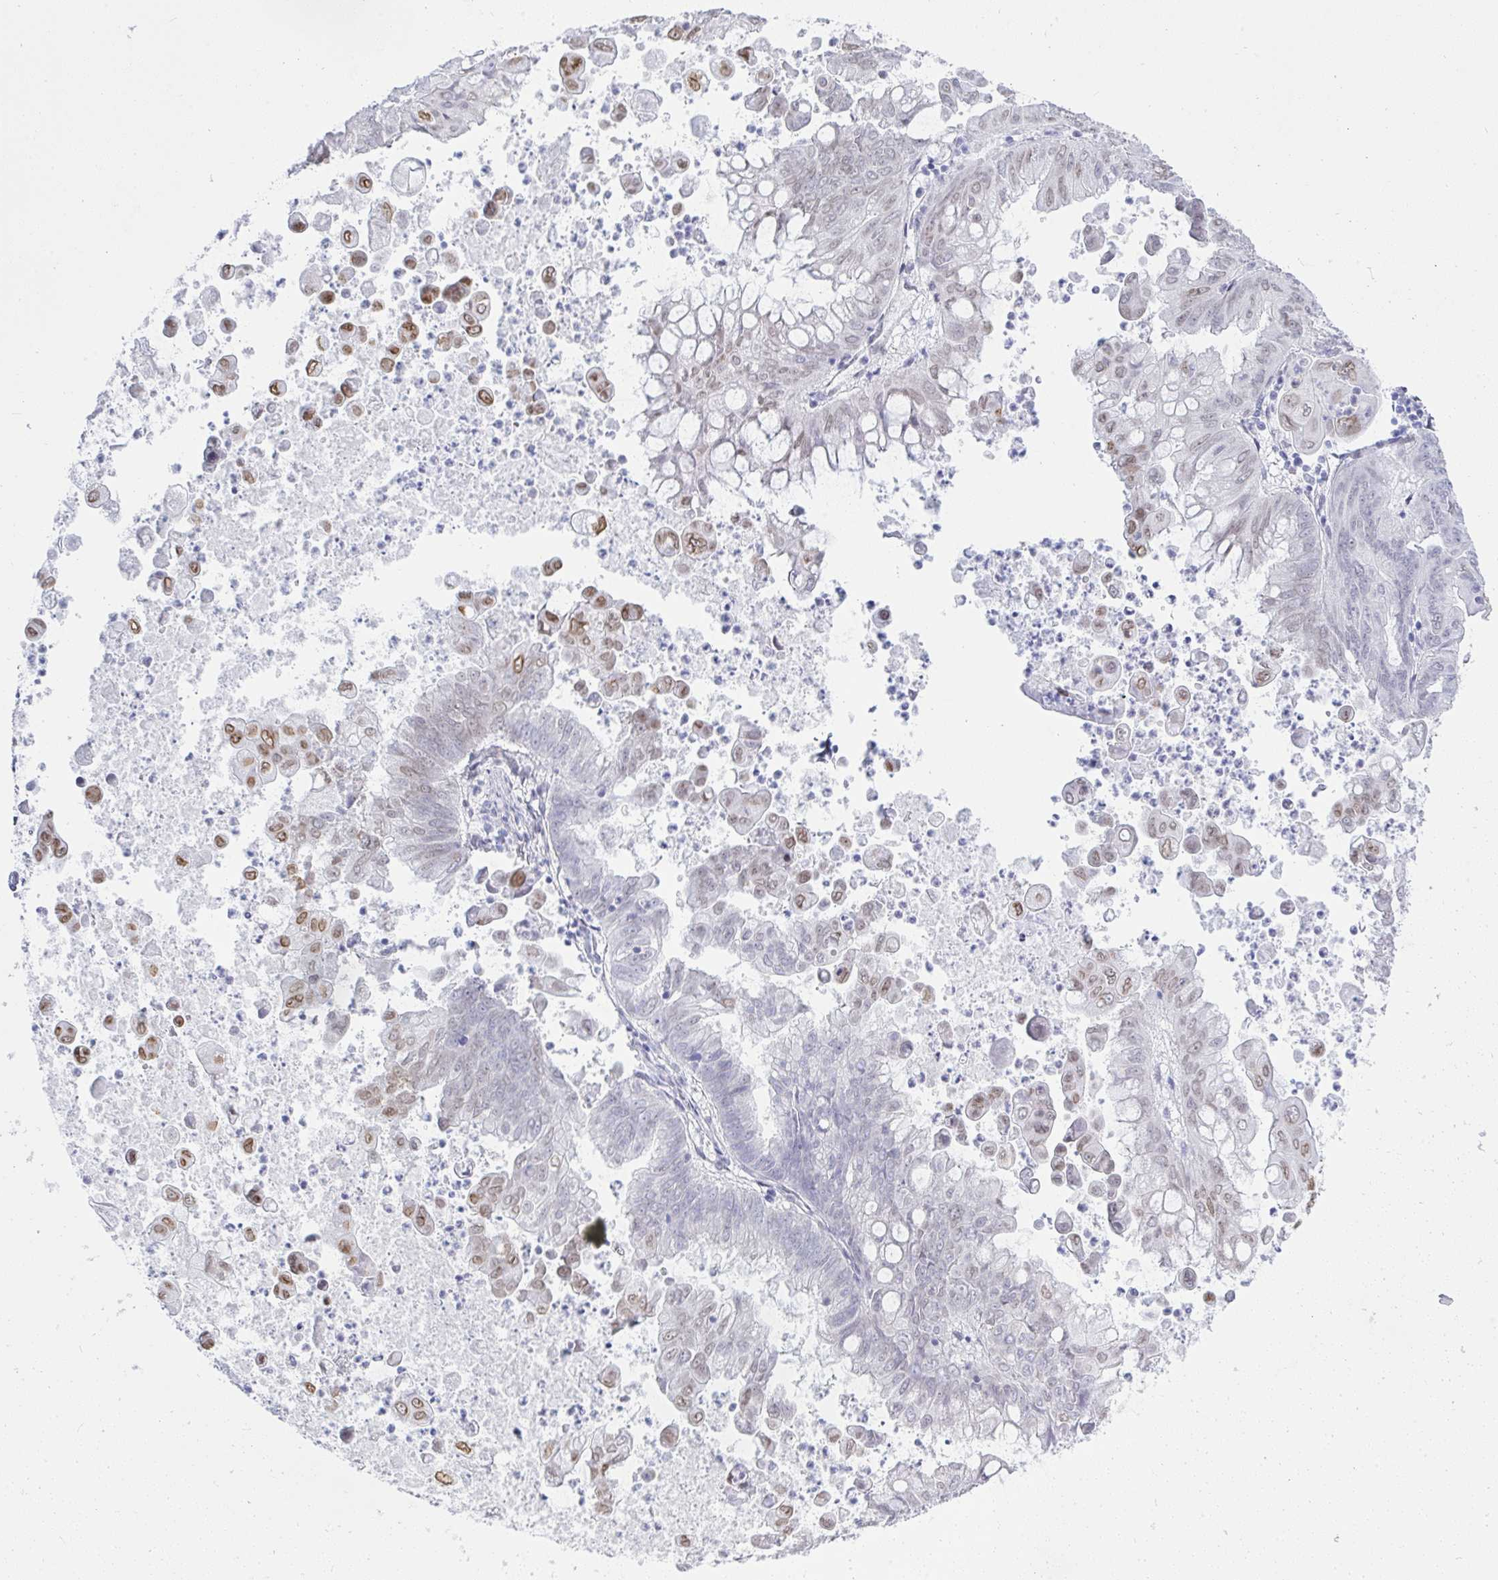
{"staining": {"intensity": "weak", "quantity": "25%-75%", "location": "nuclear"}, "tissue": "stomach cancer", "cell_type": "Tumor cells", "image_type": "cancer", "snomed": [{"axis": "morphology", "description": "Adenocarcinoma, NOS"}, {"axis": "topography", "description": "Stomach, upper"}], "caption": "The micrograph displays immunohistochemical staining of stomach cancer (adenocarcinoma). There is weak nuclear positivity is appreciated in approximately 25%-75% of tumor cells.", "gene": "MFSD4A", "patient": {"sex": "male", "age": 80}}